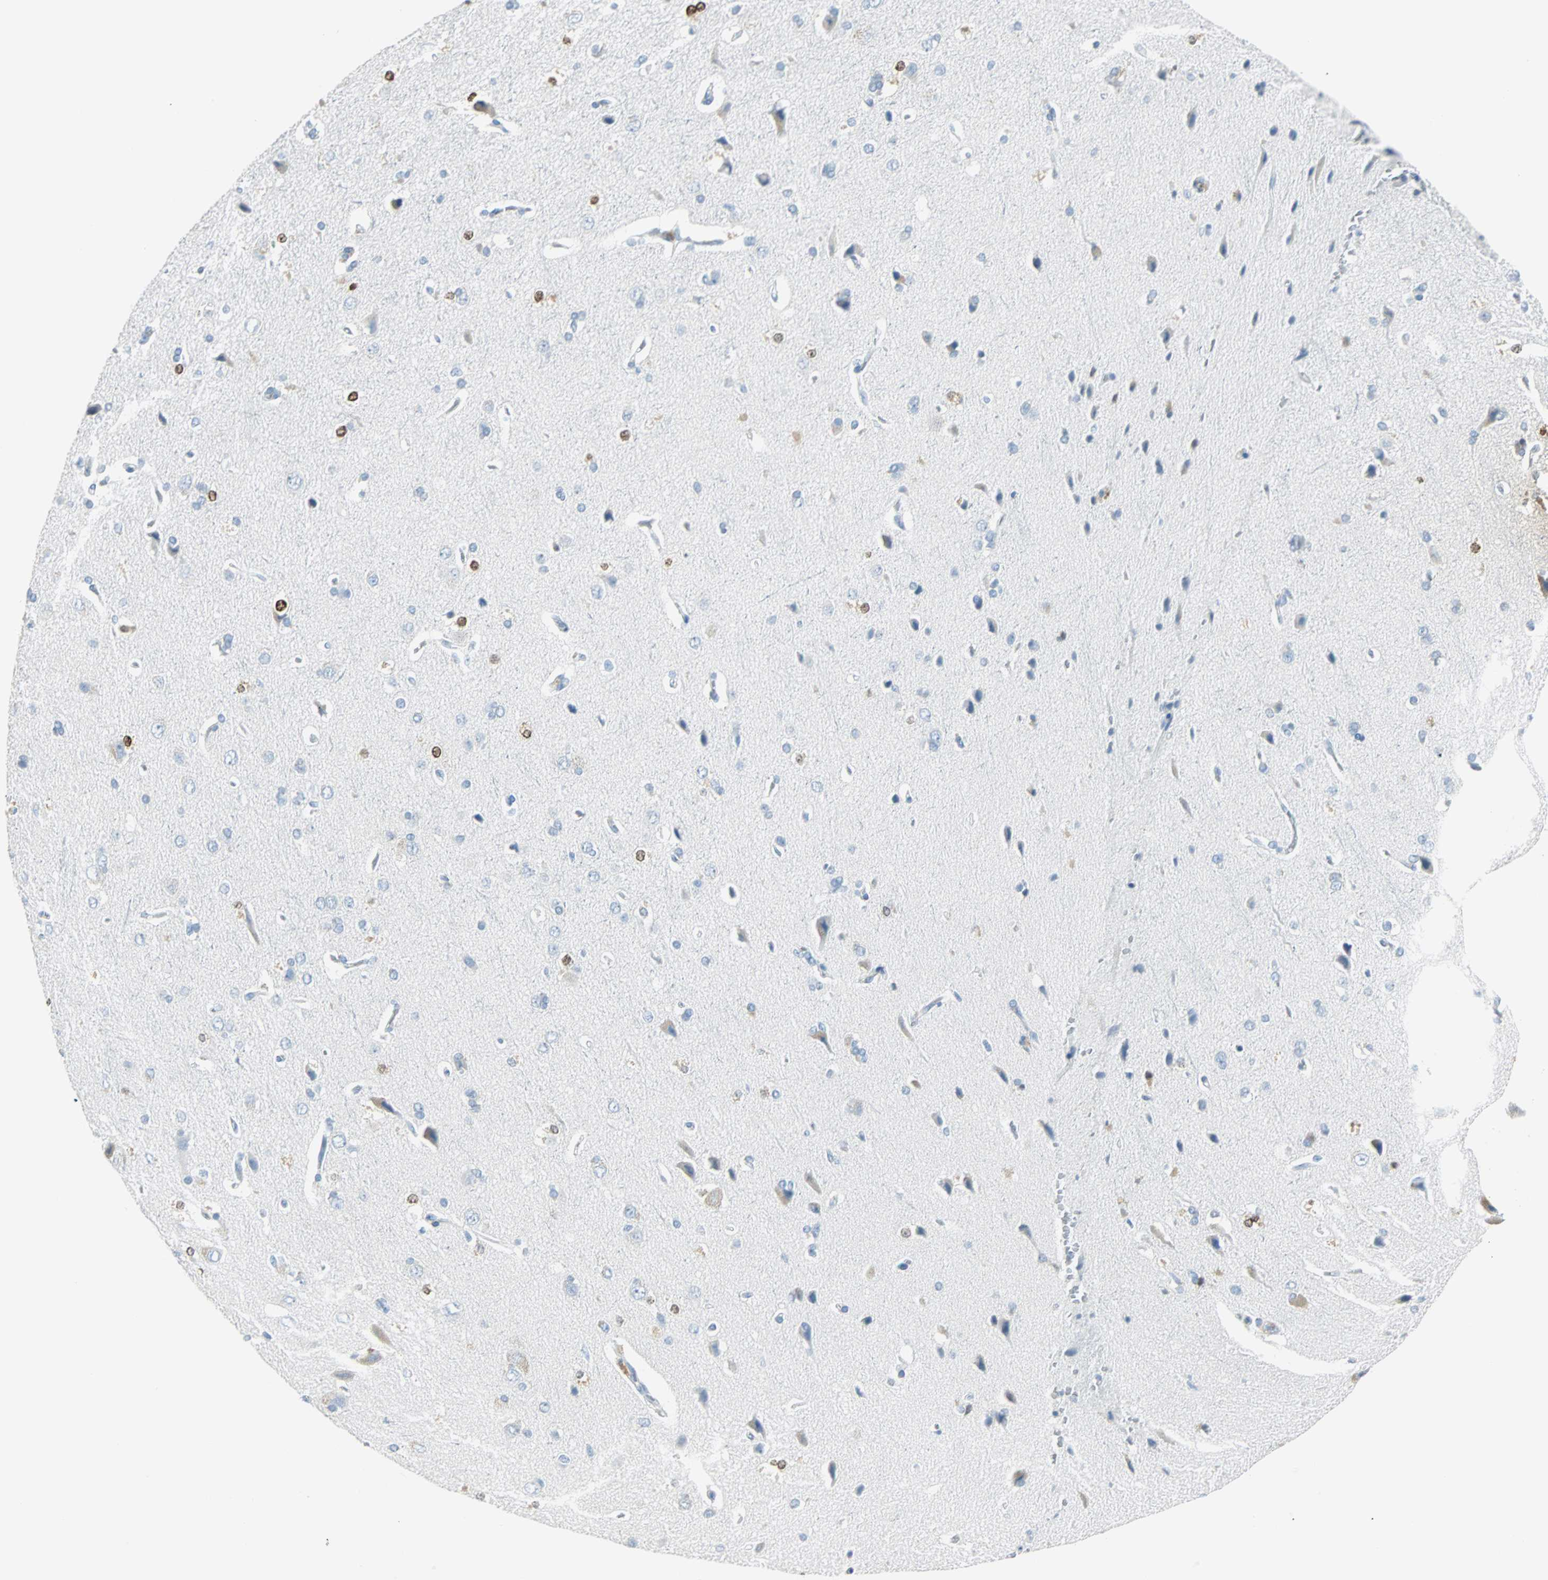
{"staining": {"intensity": "moderate", "quantity": "25%-75%", "location": "cytoplasmic/membranous,nuclear"}, "tissue": "cerebral cortex", "cell_type": "Endothelial cells", "image_type": "normal", "snomed": [{"axis": "morphology", "description": "Normal tissue, NOS"}, {"axis": "topography", "description": "Cerebral cortex"}], "caption": "Cerebral cortex stained with DAB (3,3'-diaminobenzidine) immunohistochemistry displays medium levels of moderate cytoplasmic/membranous,nuclear staining in approximately 25%-75% of endothelial cells.", "gene": "IL33", "patient": {"sex": "male", "age": 62}}